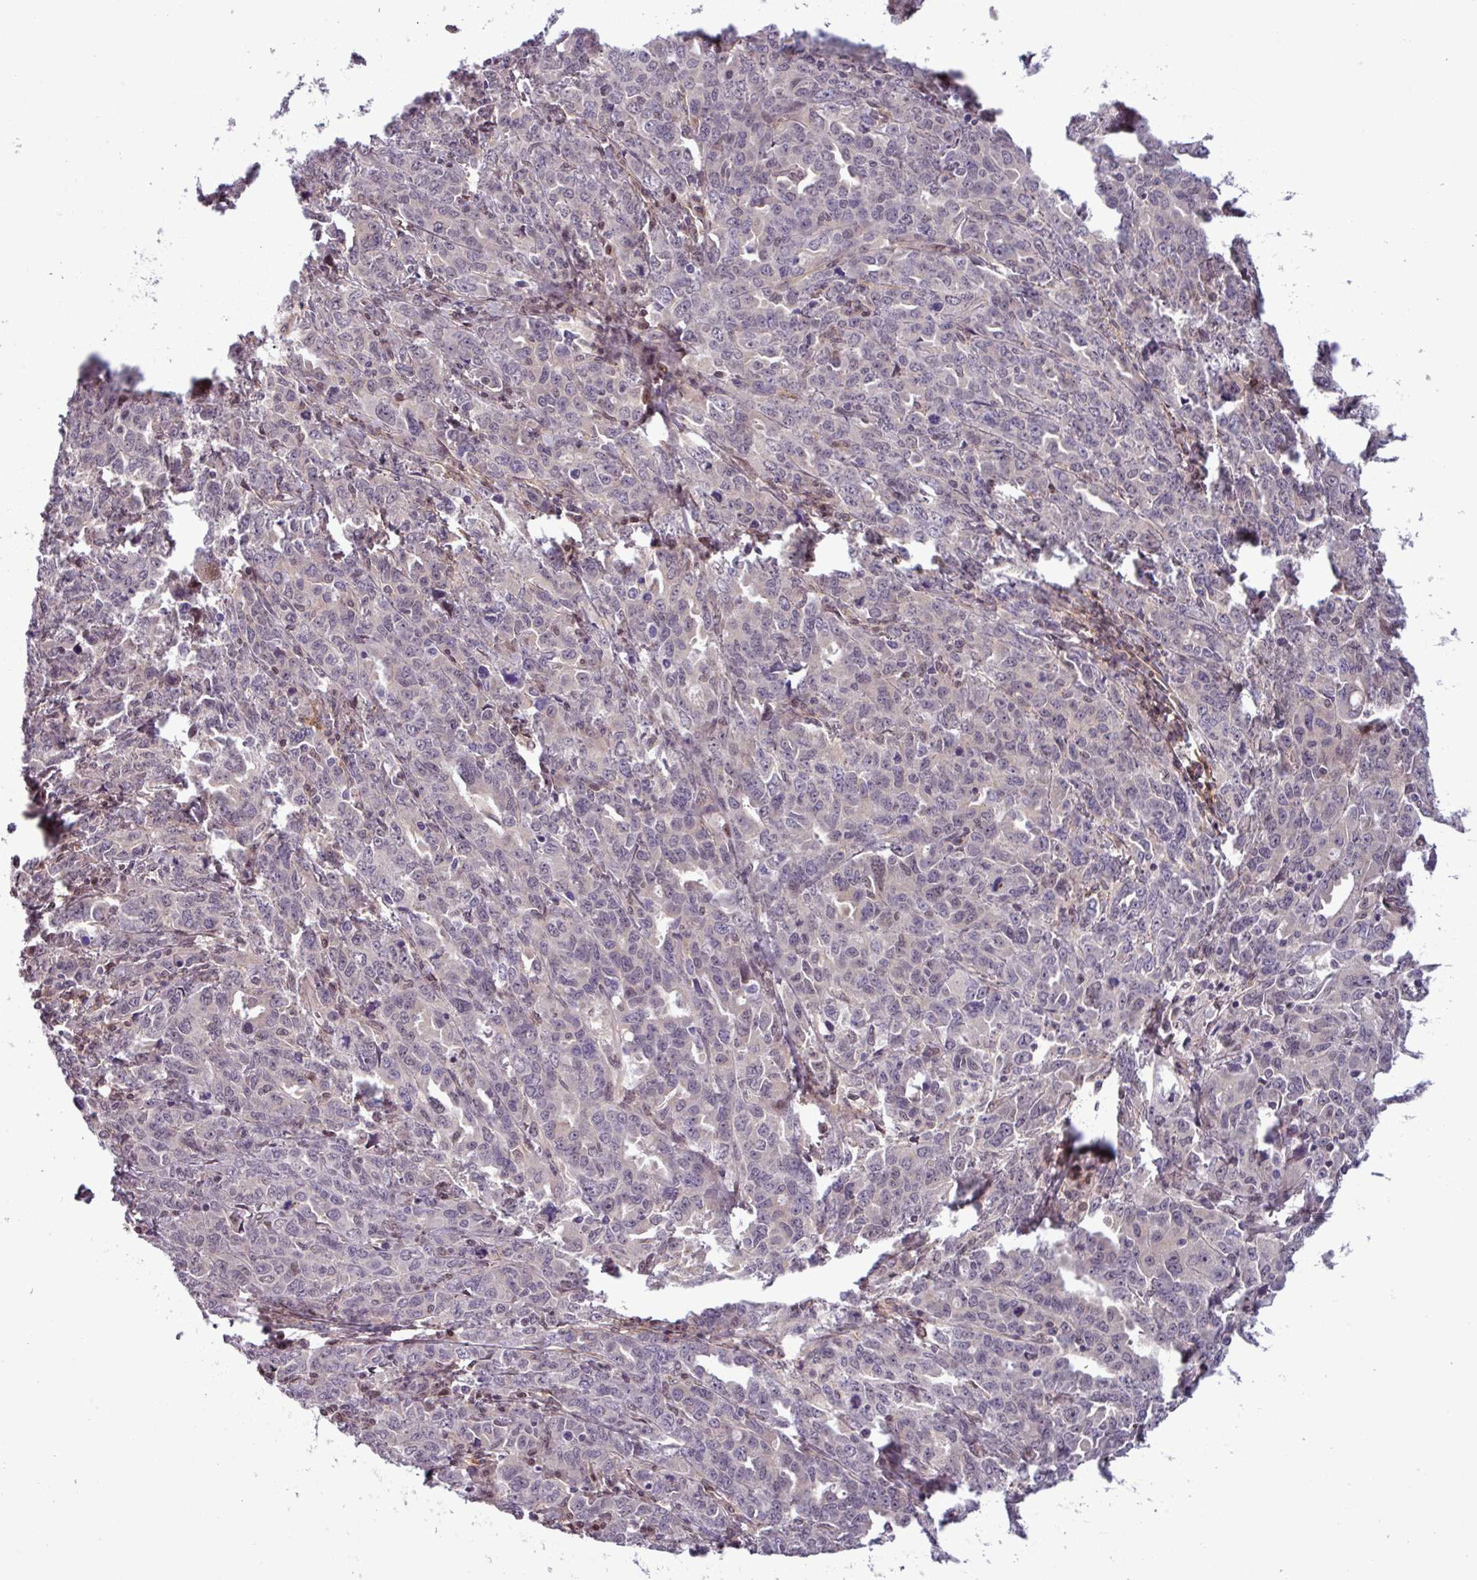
{"staining": {"intensity": "negative", "quantity": "none", "location": "none"}, "tissue": "ovarian cancer", "cell_type": "Tumor cells", "image_type": "cancer", "snomed": [{"axis": "morphology", "description": "Adenocarcinoma, NOS"}, {"axis": "morphology", "description": "Carcinoma, endometroid"}, {"axis": "topography", "description": "Ovary"}], "caption": "This photomicrograph is of endometroid carcinoma (ovarian) stained with IHC to label a protein in brown with the nuclei are counter-stained blue. There is no positivity in tumor cells.", "gene": "NPFFR1", "patient": {"sex": "female", "age": 72}}